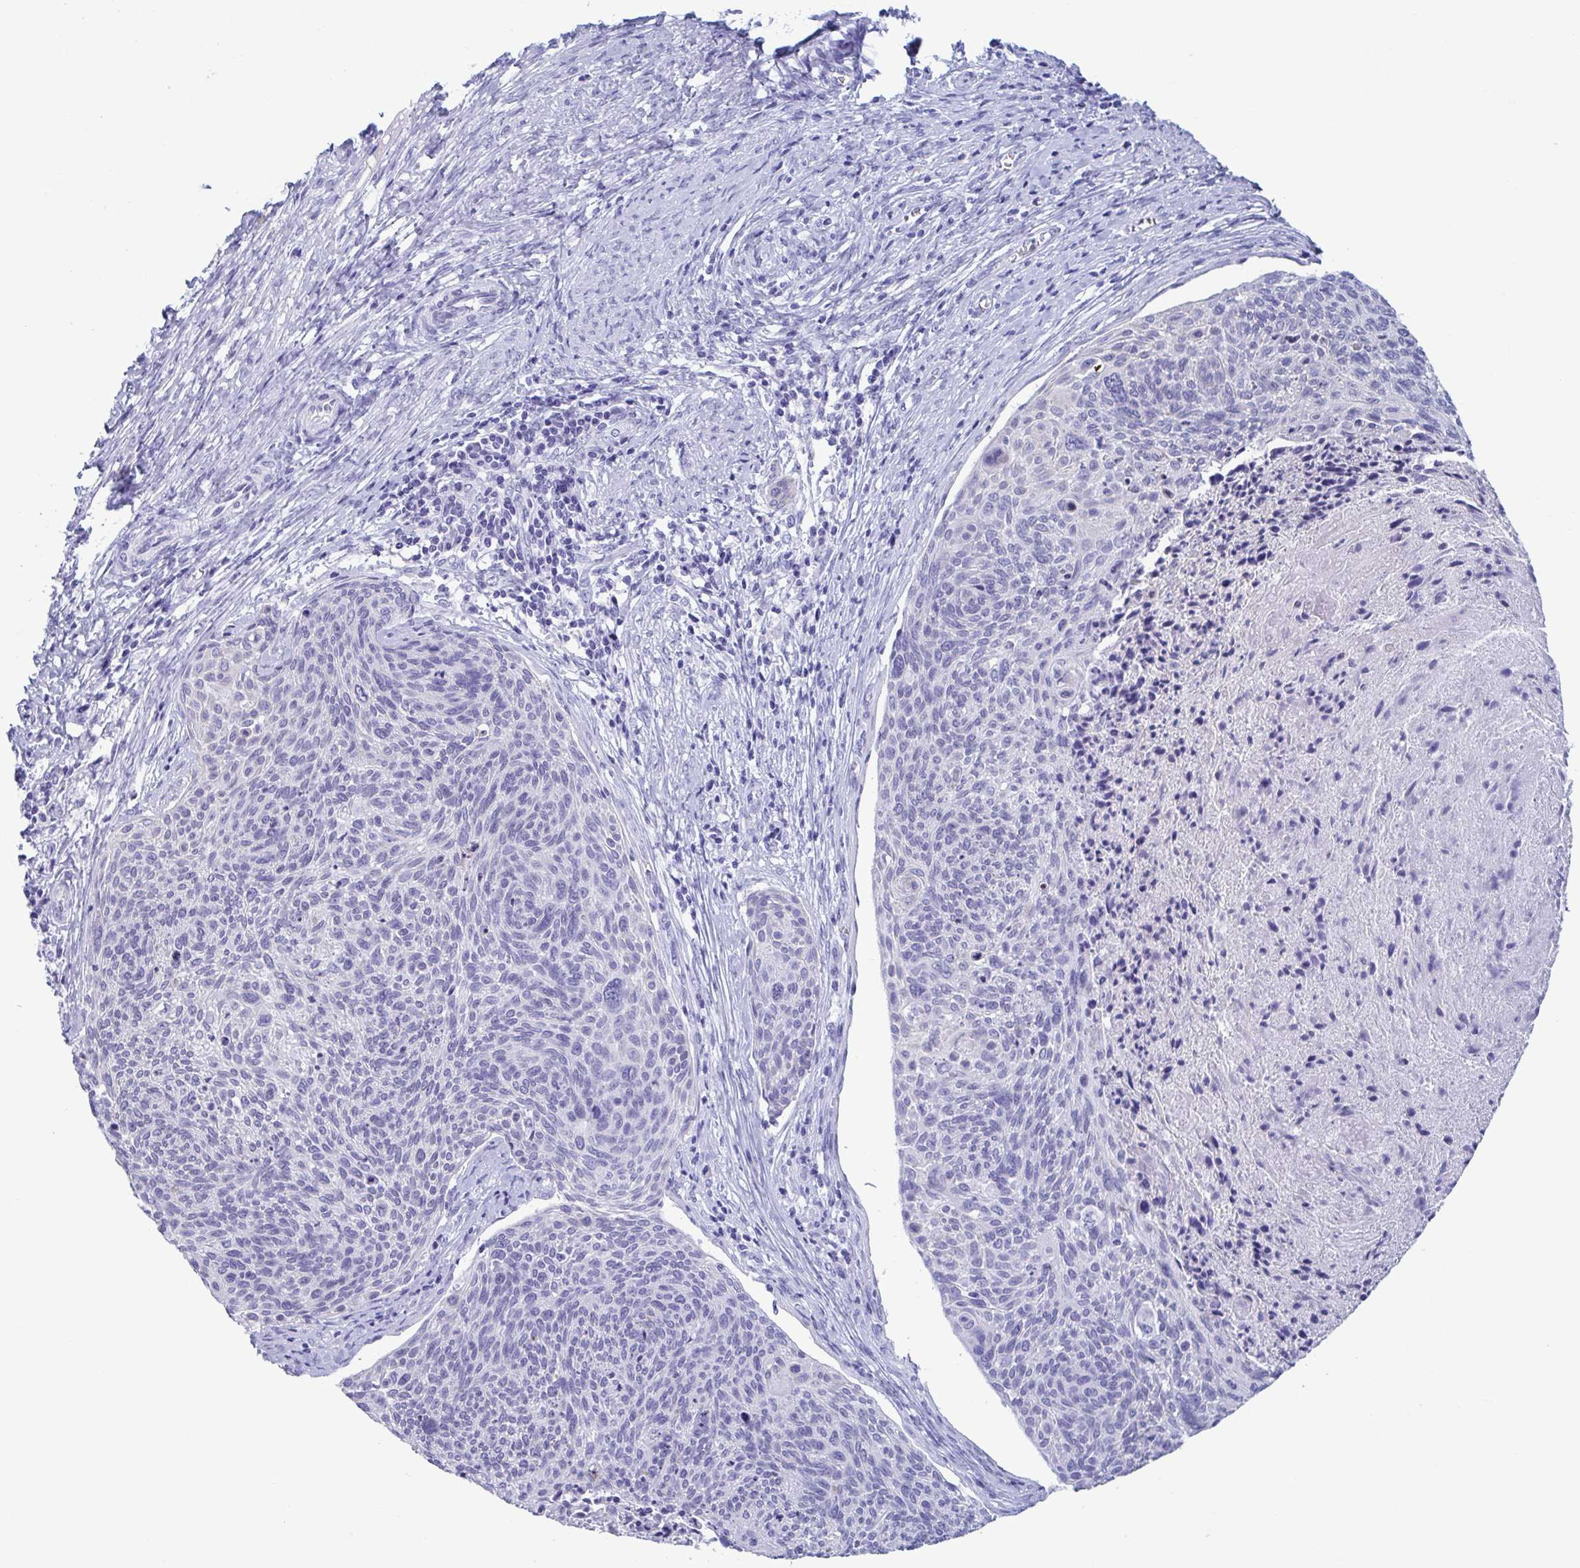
{"staining": {"intensity": "negative", "quantity": "none", "location": "none"}, "tissue": "cervical cancer", "cell_type": "Tumor cells", "image_type": "cancer", "snomed": [{"axis": "morphology", "description": "Squamous cell carcinoma, NOS"}, {"axis": "topography", "description": "Cervix"}], "caption": "Histopathology image shows no significant protein positivity in tumor cells of squamous cell carcinoma (cervical).", "gene": "CDX4", "patient": {"sex": "female", "age": 49}}